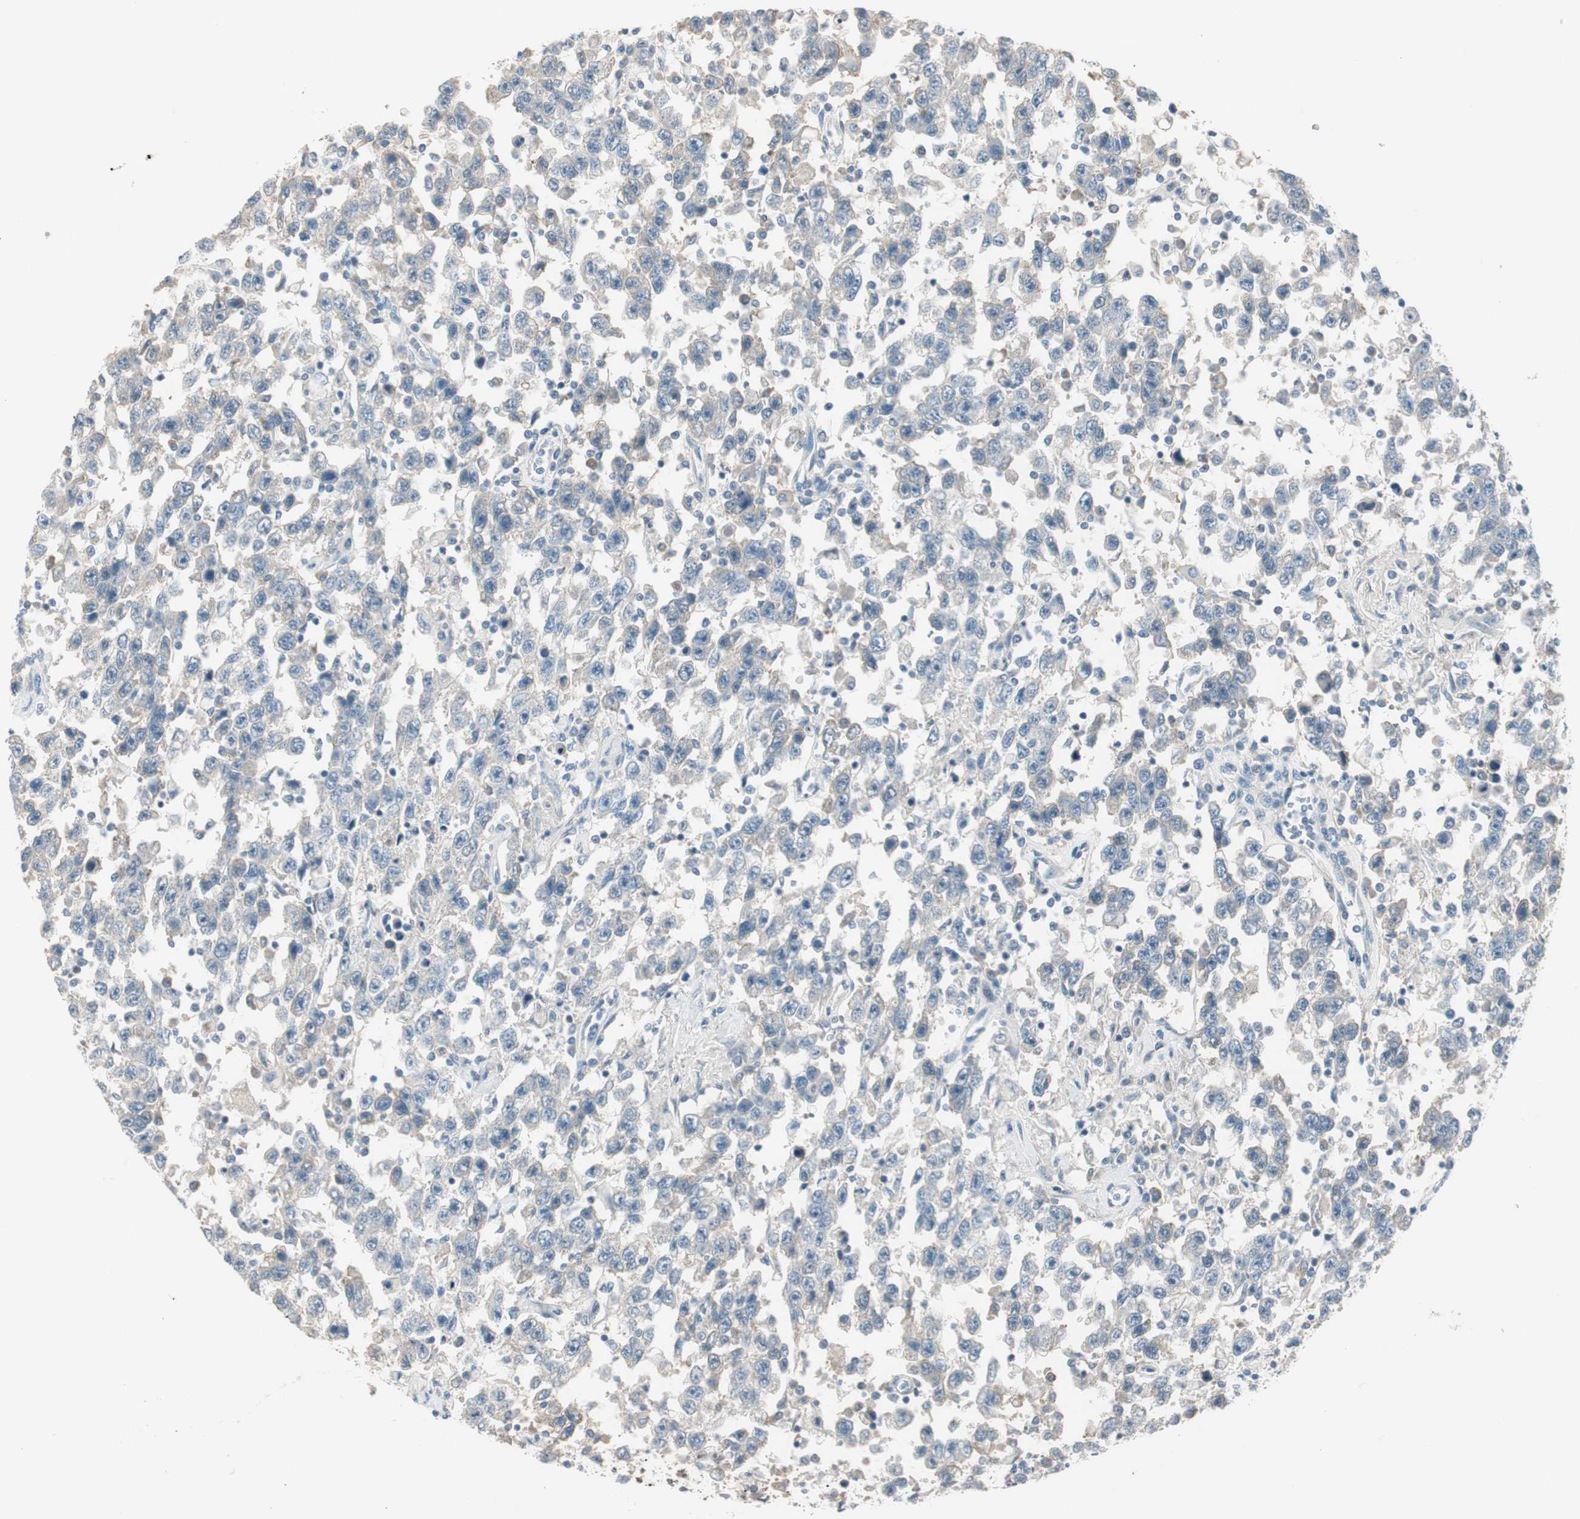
{"staining": {"intensity": "negative", "quantity": "none", "location": "none"}, "tissue": "testis cancer", "cell_type": "Tumor cells", "image_type": "cancer", "snomed": [{"axis": "morphology", "description": "Seminoma, NOS"}, {"axis": "topography", "description": "Testis"}], "caption": "IHC image of neoplastic tissue: human testis cancer stained with DAB reveals no significant protein positivity in tumor cells.", "gene": "EVA1A", "patient": {"sex": "male", "age": 41}}